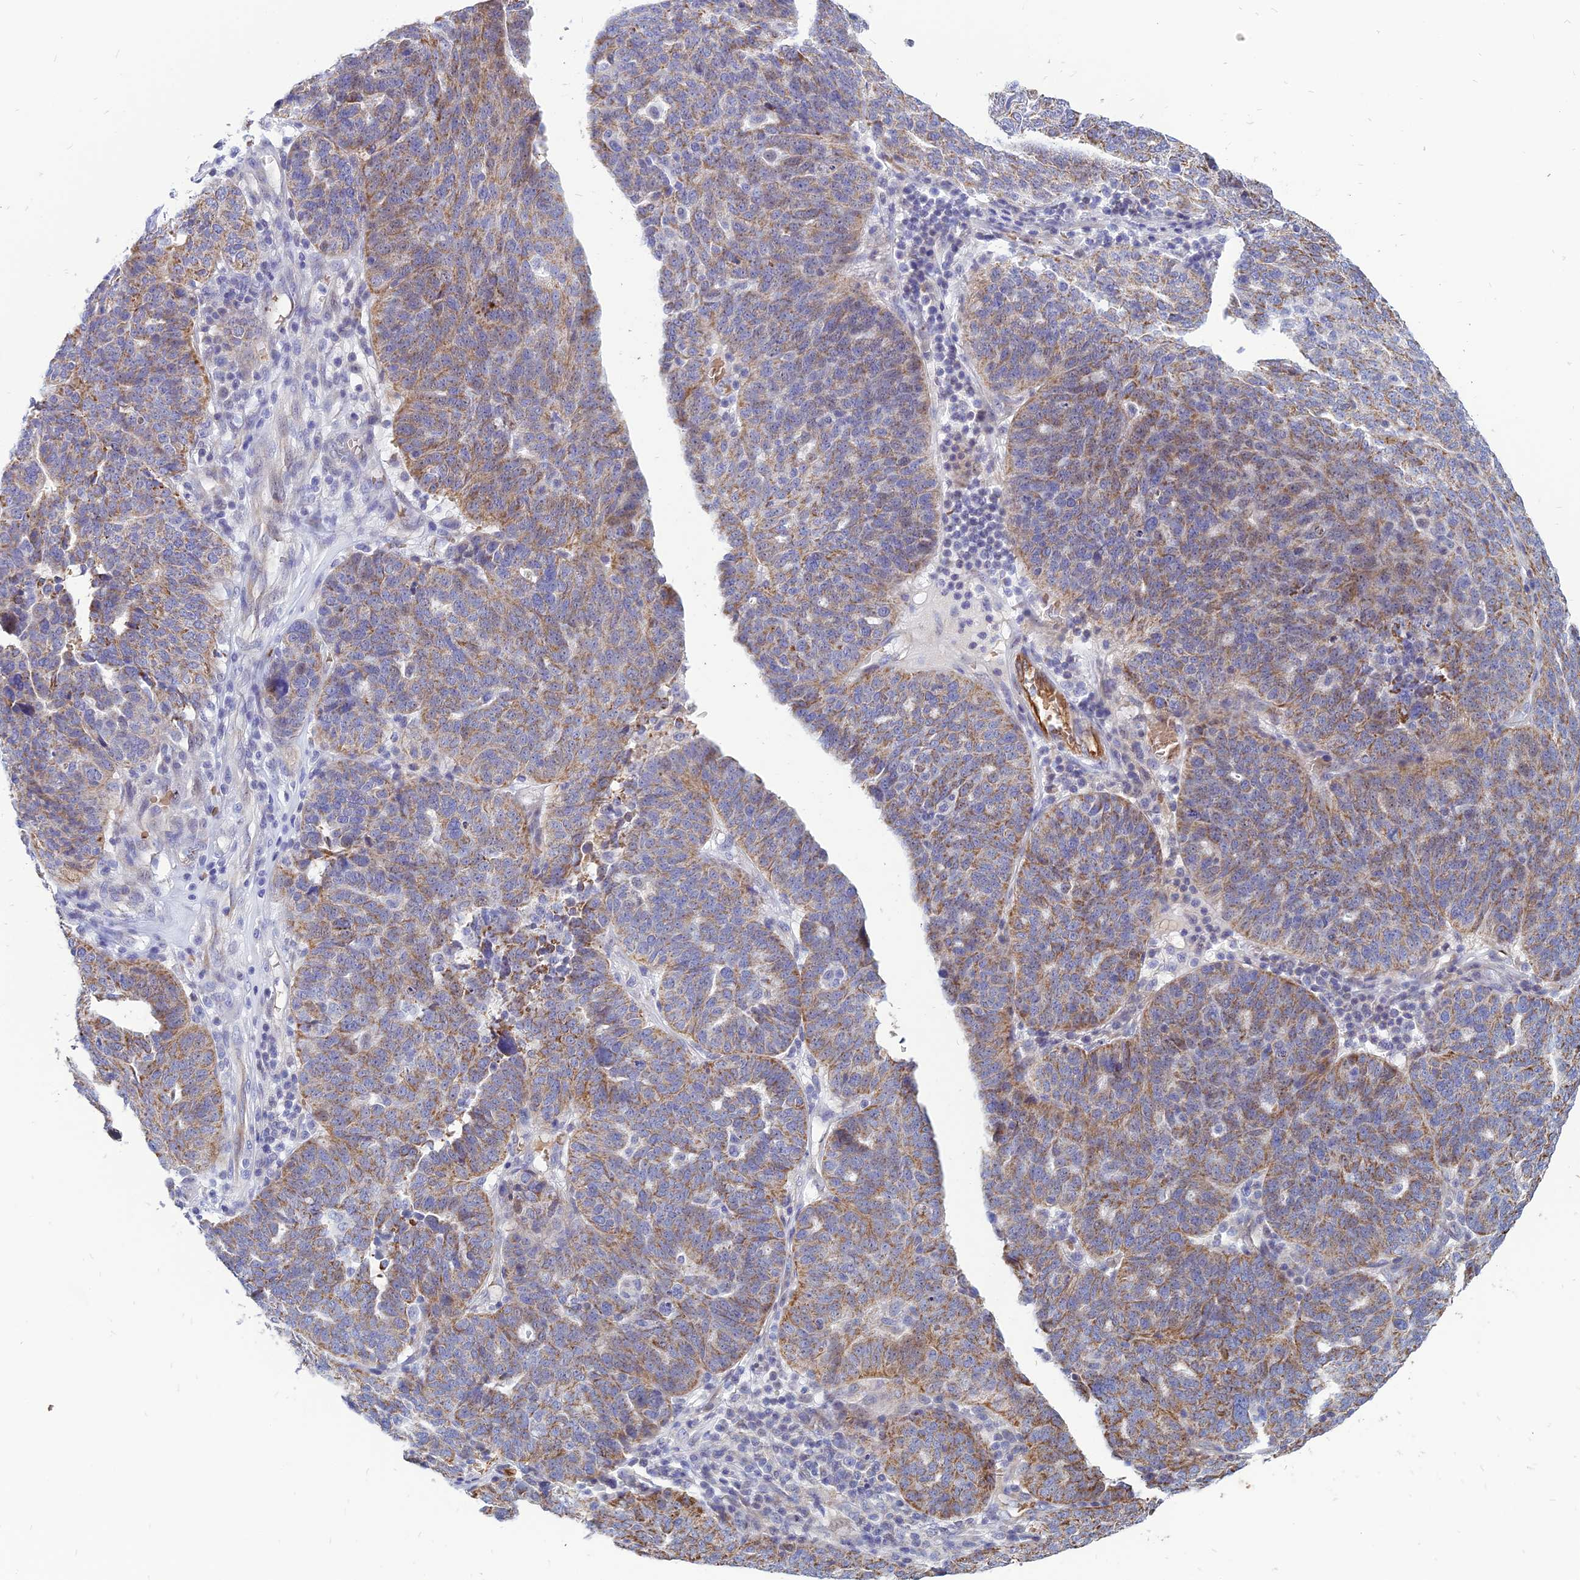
{"staining": {"intensity": "moderate", "quantity": "25%-75%", "location": "cytoplasmic/membranous"}, "tissue": "ovarian cancer", "cell_type": "Tumor cells", "image_type": "cancer", "snomed": [{"axis": "morphology", "description": "Cystadenocarcinoma, serous, NOS"}, {"axis": "topography", "description": "Ovary"}], "caption": "Human ovarian serous cystadenocarcinoma stained with a brown dye shows moderate cytoplasmic/membranous positive expression in about 25%-75% of tumor cells.", "gene": "HHAT", "patient": {"sex": "female", "age": 59}}